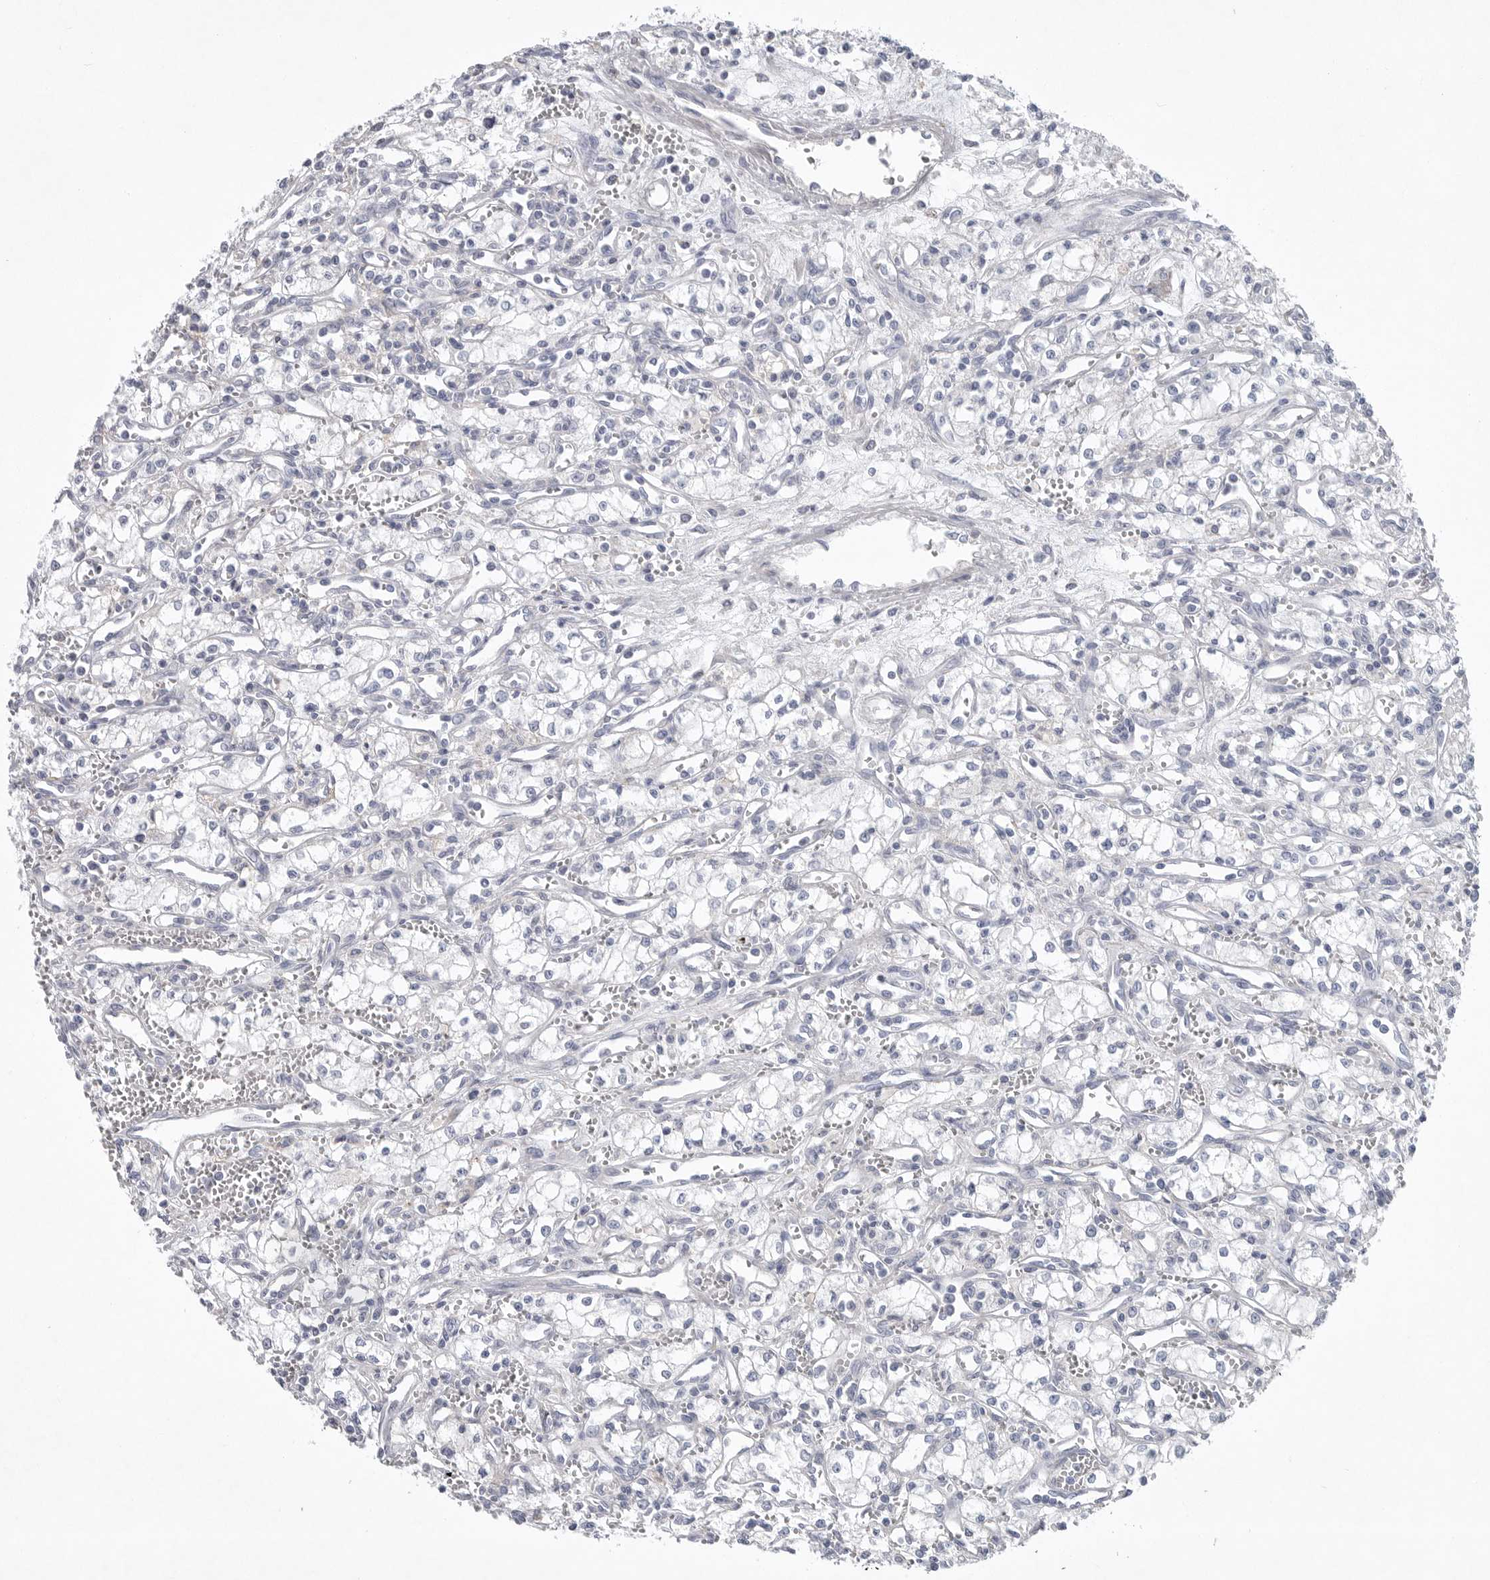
{"staining": {"intensity": "negative", "quantity": "none", "location": "none"}, "tissue": "renal cancer", "cell_type": "Tumor cells", "image_type": "cancer", "snomed": [{"axis": "morphology", "description": "Adenocarcinoma, NOS"}, {"axis": "topography", "description": "Kidney"}], "caption": "High power microscopy photomicrograph of an IHC photomicrograph of adenocarcinoma (renal), revealing no significant positivity in tumor cells.", "gene": "CAMK2B", "patient": {"sex": "male", "age": 59}}